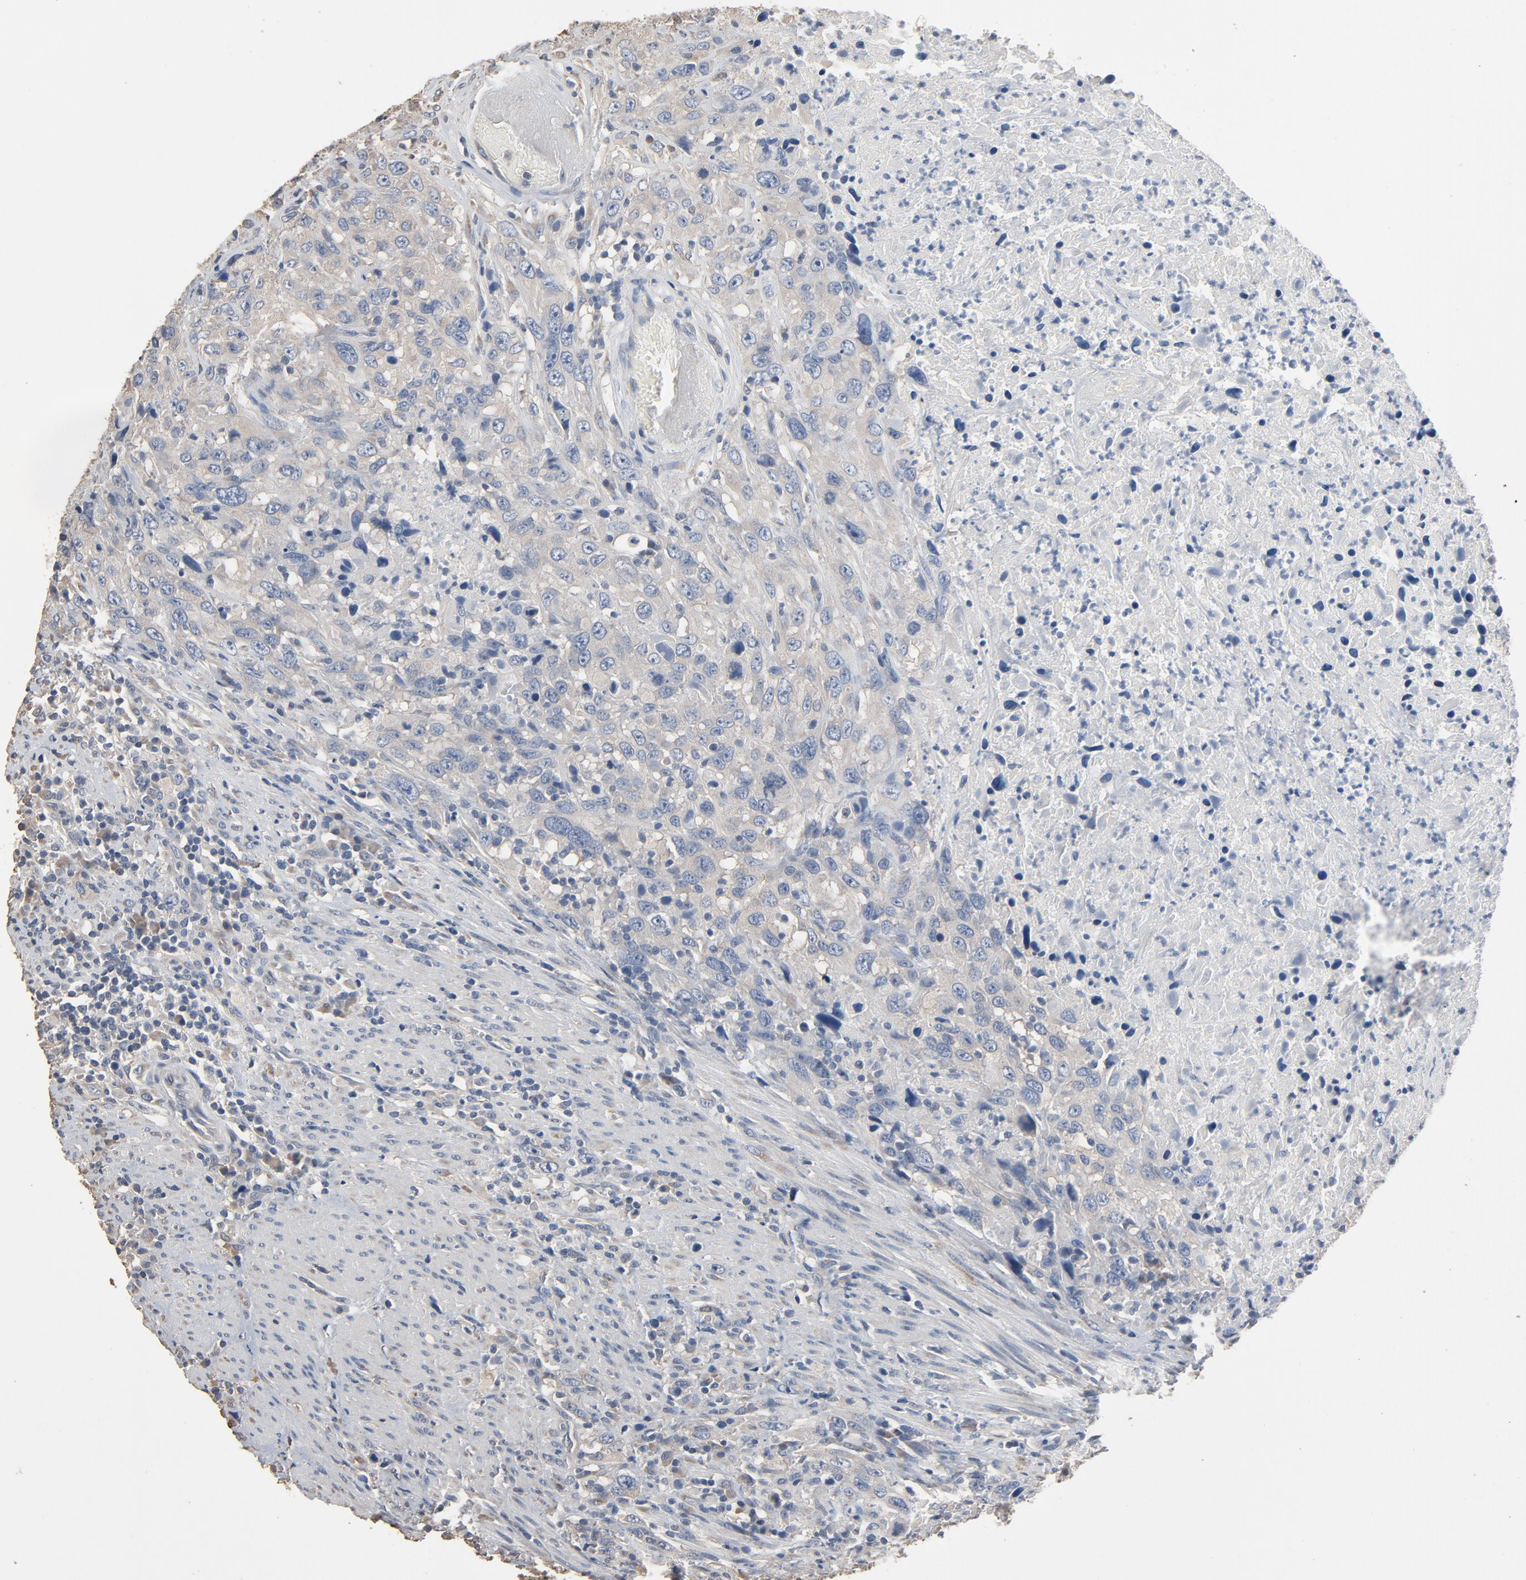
{"staining": {"intensity": "negative", "quantity": "none", "location": "none"}, "tissue": "urothelial cancer", "cell_type": "Tumor cells", "image_type": "cancer", "snomed": [{"axis": "morphology", "description": "Urothelial carcinoma, High grade"}, {"axis": "topography", "description": "Urinary bladder"}], "caption": "Immunohistochemistry (IHC) image of neoplastic tissue: human urothelial cancer stained with DAB exhibits no significant protein staining in tumor cells.", "gene": "SOX6", "patient": {"sex": "male", "age": 61}}